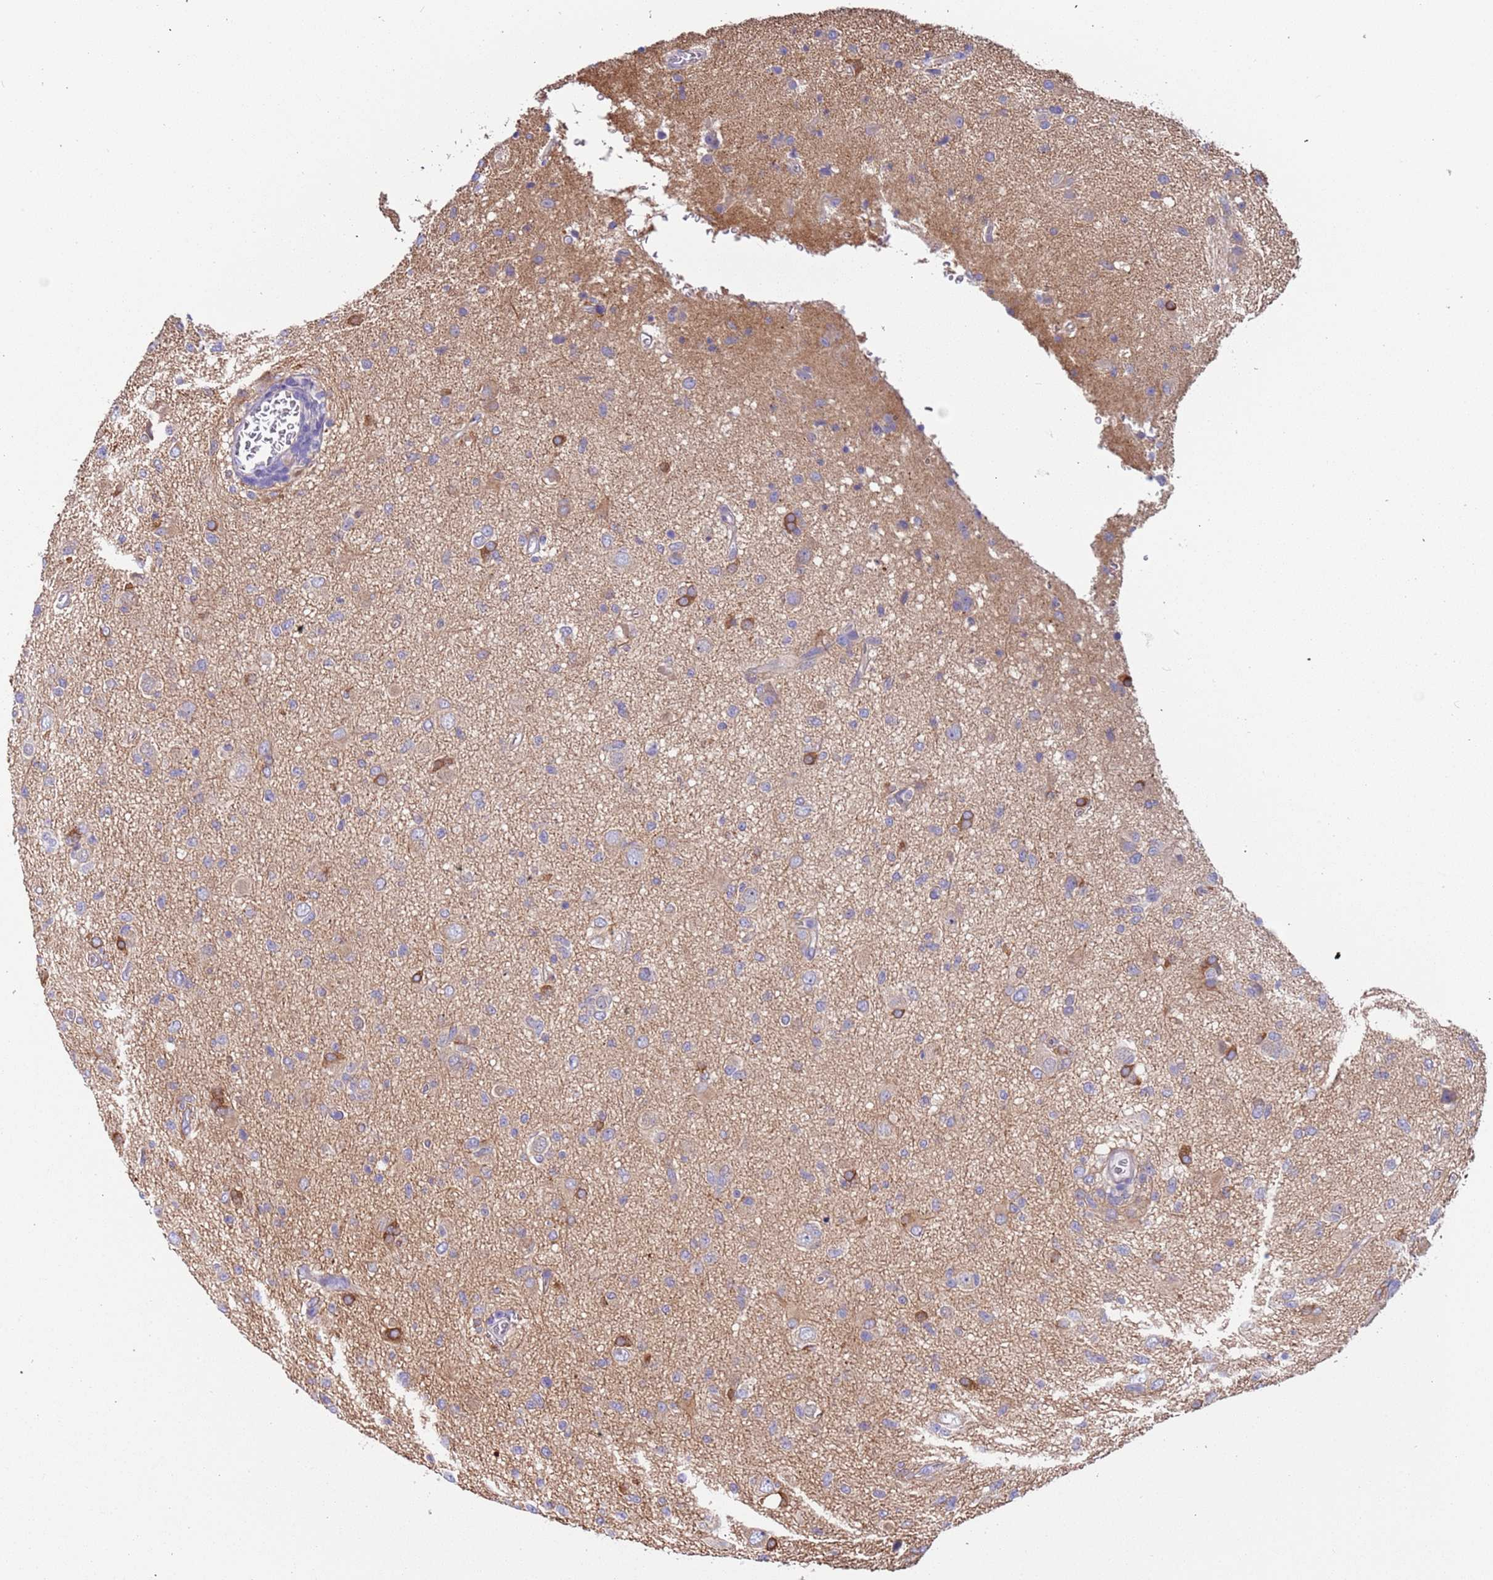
{"staining": {"intensity": "negative", "quantity": "none", "location": "none"}, "tissue": "glioma", "cell_type": "Tumor cells", "image_type": "cancer", "snomed": [{"axis": "morphology", "description": "Glioma, malignant, High grade"}, {"axis": "topography", "description": "Brain"}], "caption": "A photomicrograph of human glioma is negative for staining in tumor cells.", "gene": "LAMB4", "patient": {"sex": "female", "age": 57}}